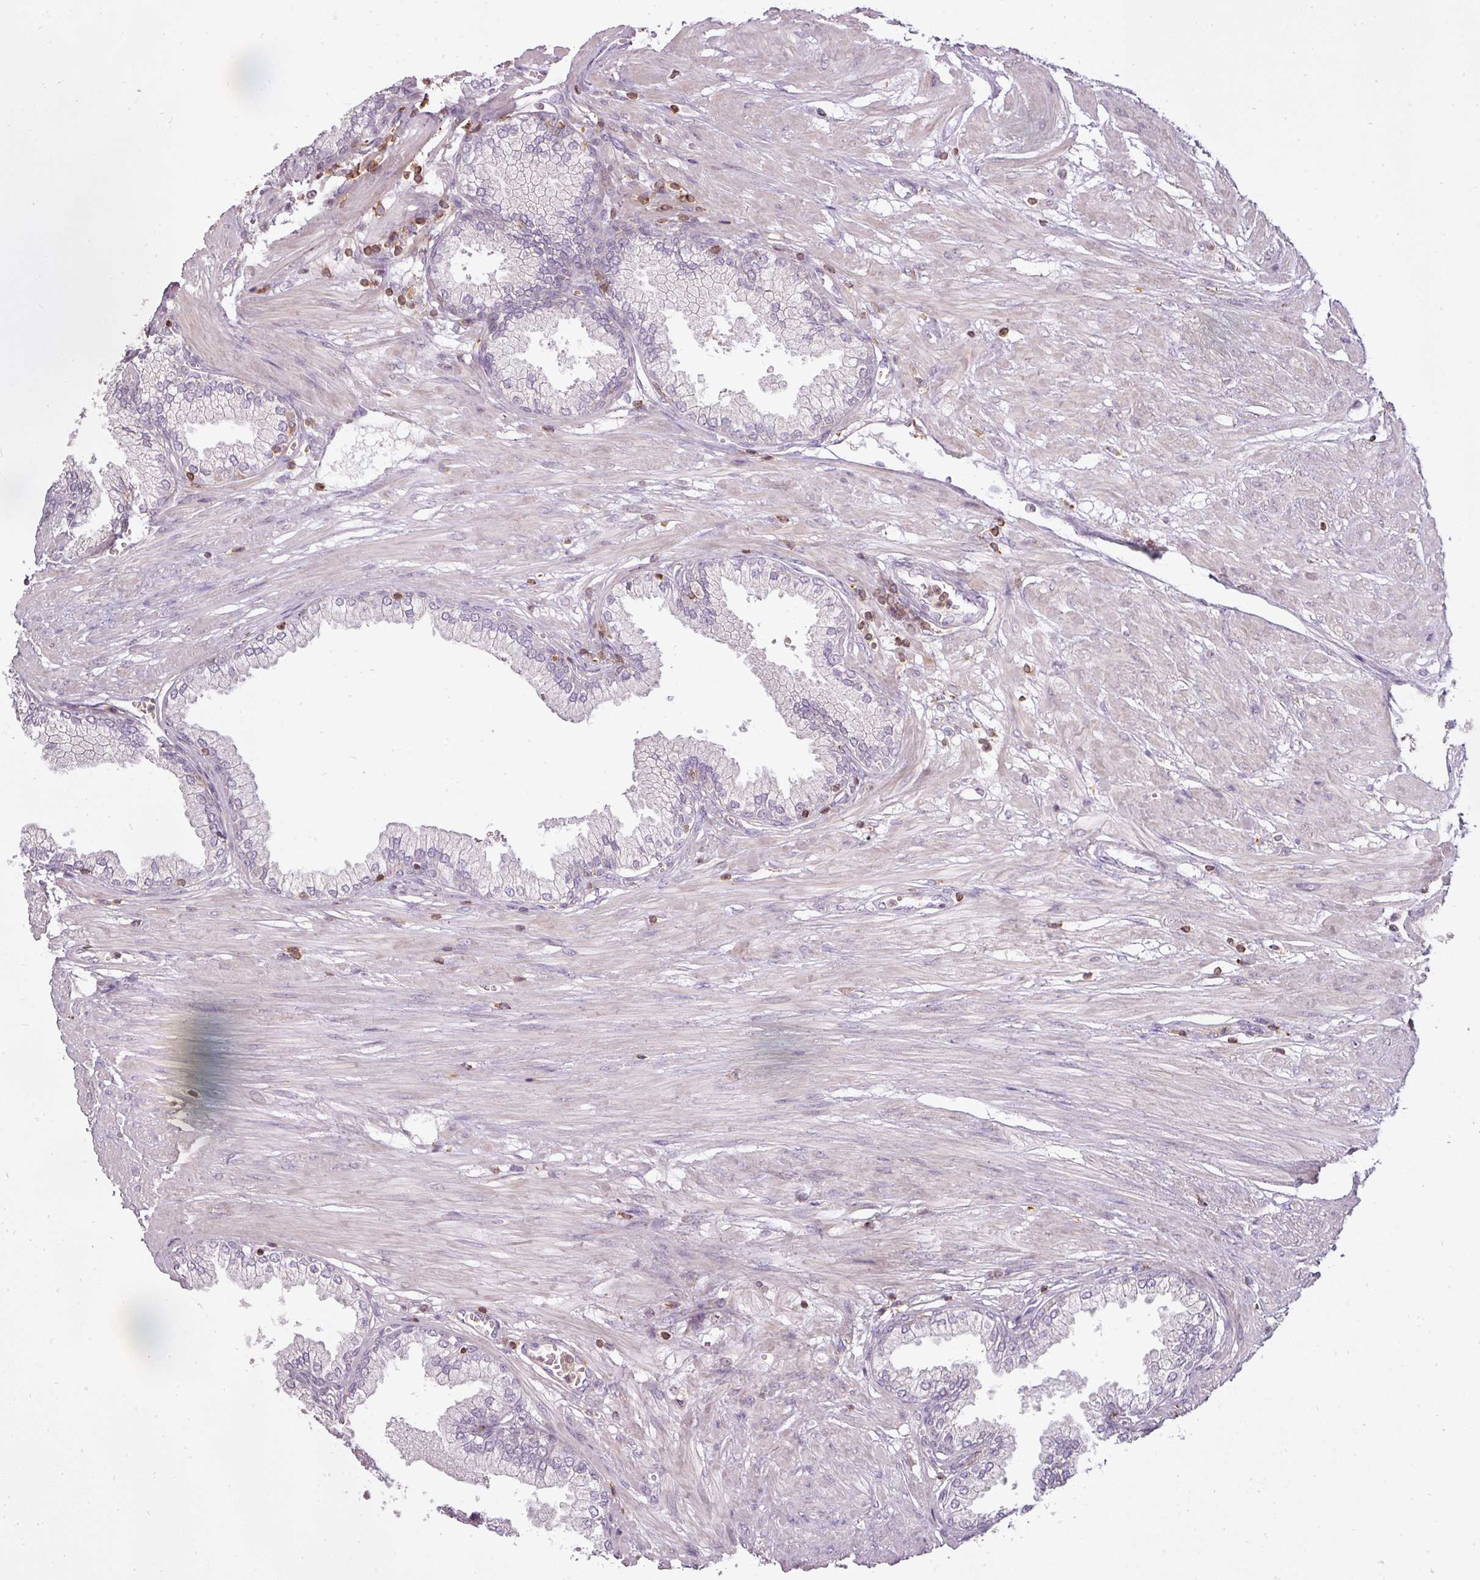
{"staining": {"intensity": "negative", "quantity": "none", "location": "none"}, "tissue": "prostate cancer", "cell_type": "Tumor cells", "image_type": "cancer", "snomed": [{"axis": "morphology", "description": "Adenocarcinoma, High grade"}, {"axis": "topography", "description": "Prostate and seminal vesicle, NOS"}], "caption": "Tumor cells show no significant protein positivity in prostate adenocarcinoma (high-grade).", "gene": "STK4", "patient": {"sex": "male", "age": 64}}